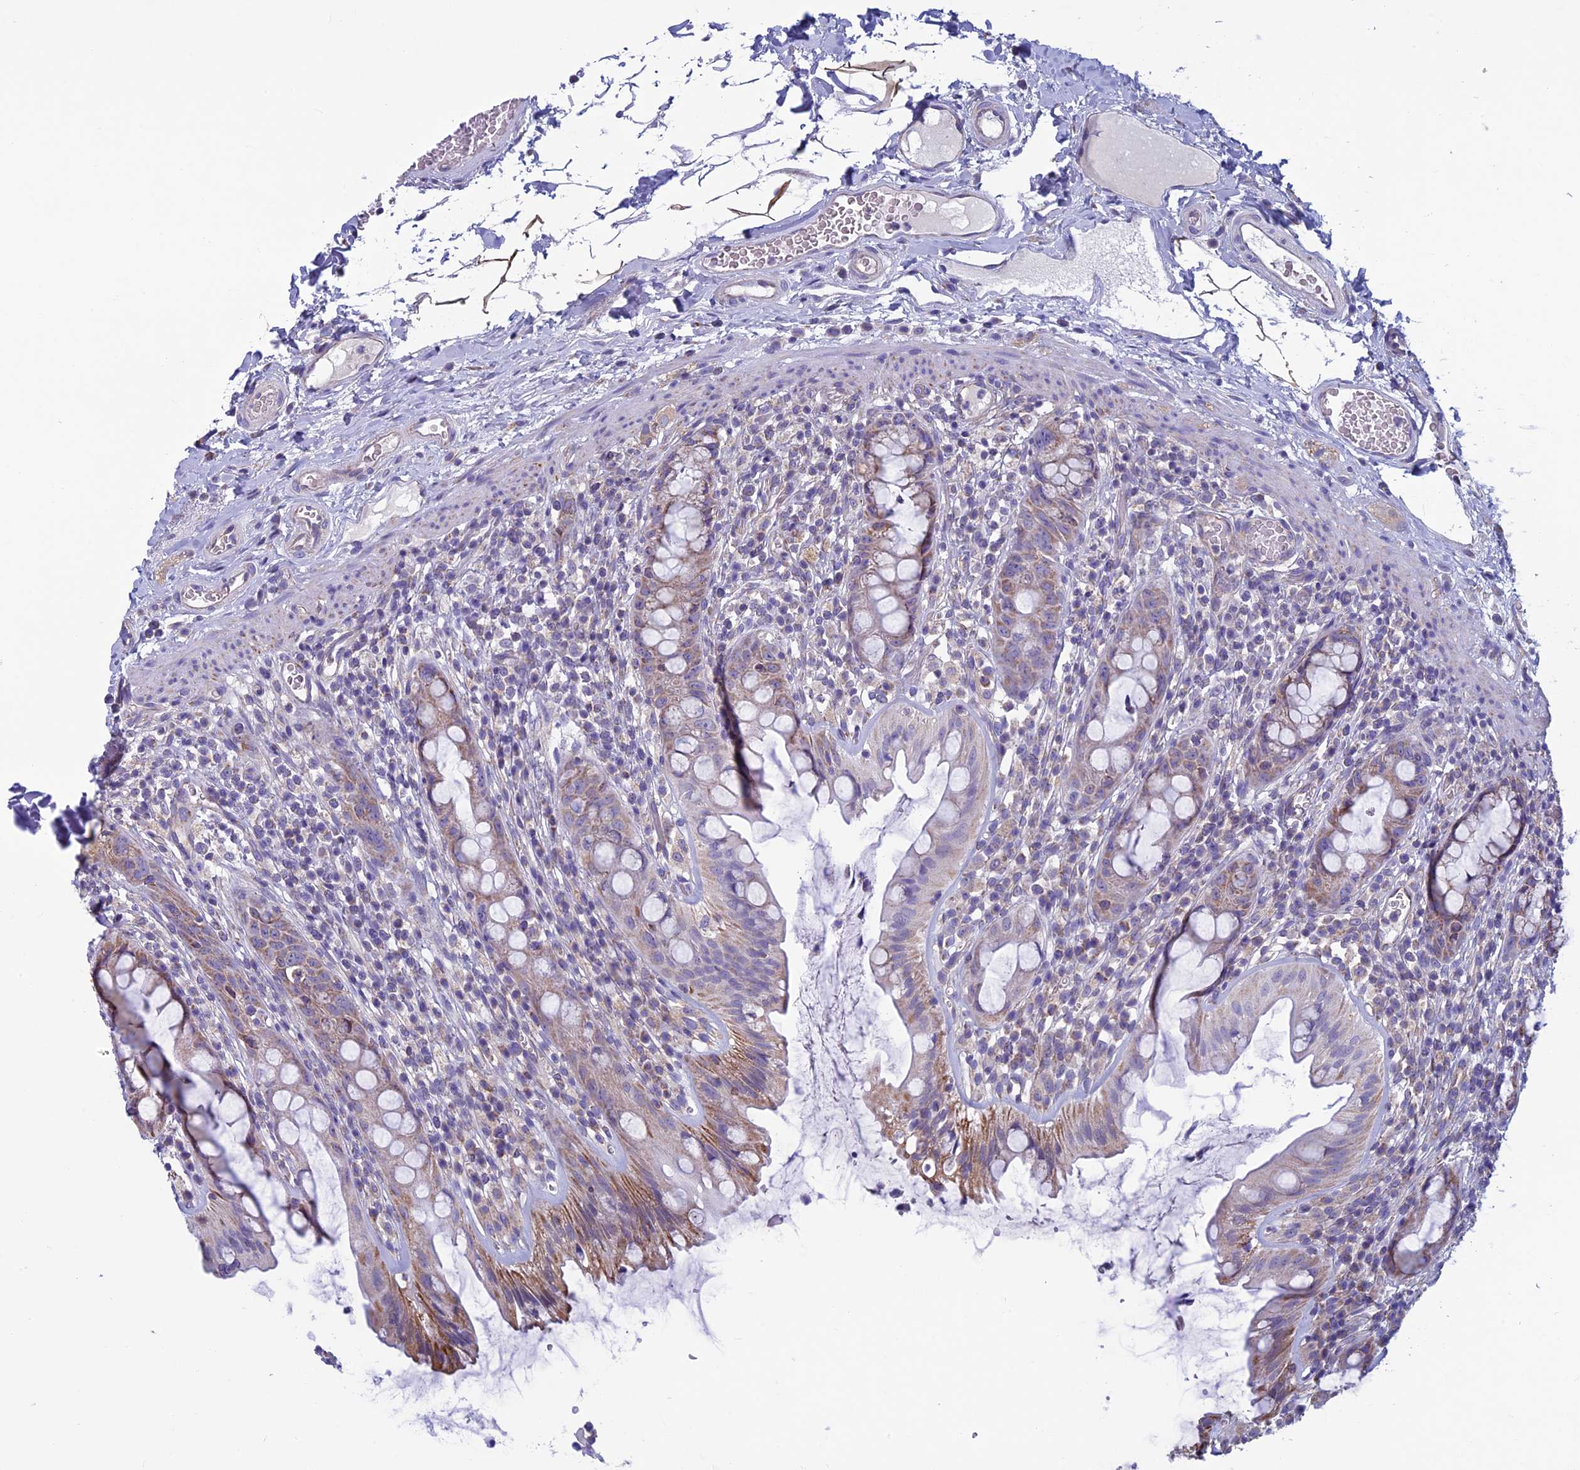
{"staining": {"intensity": "moderate", "quantity": "25%-75%", "location": "cytoplasmic/membranous"}, "tissue": "rectum", "cell_type": "Glandular cells", "image_type": "normal", "snomed": [{"axis": "morphology", "description": "Normal tissue, NOS"}, {"axis": "topography", "description": "Rectum"}], "caption": "This image reveals benign rectum stained with immunohistochemistry (IHC) to label a protein in brown. The cytoplasmic/membranous of glandular cells show moderate positivity for the protein. Nuclei are counter-stained blue.", "gene": "MFSD12", "patient": {"sex": "female", "age": 57}}